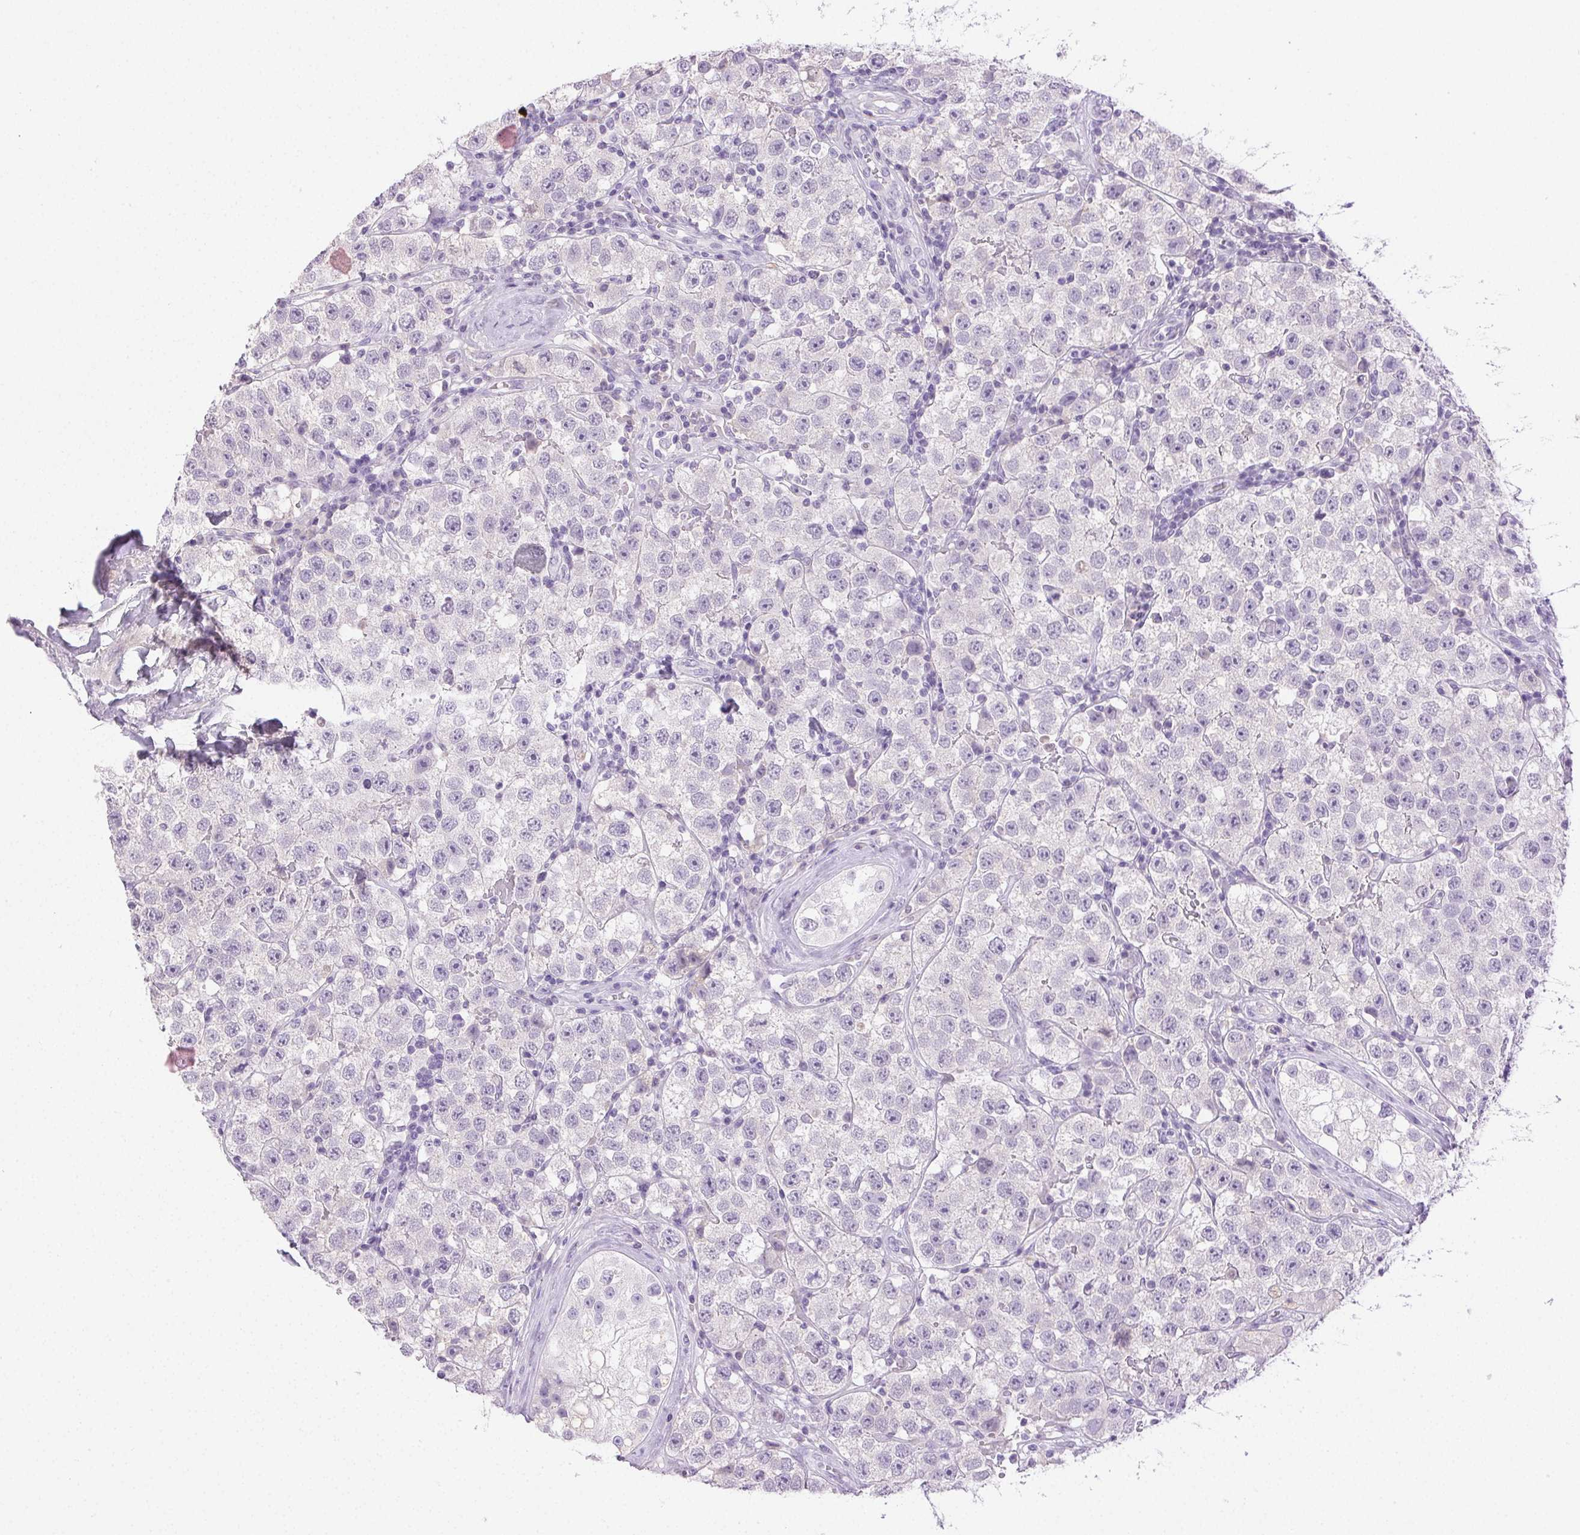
{"staining": {"intensity": "negative", "quantity": "none", "location": "none"}, "tissue": "testis cancer", "cell_type": "Tumor cells", "image_type": "cancer", "snomed": [{"axis": "morphology", "description": "Seminoma, NOS"}, {"axis": "topography", "description": "Testis"}], "caption": "IHC of testis cancer (seminoma) exhibits no expression in tumor cells.", "gene": "EMX2", "patient": {"sex": "male", "age": 34}}